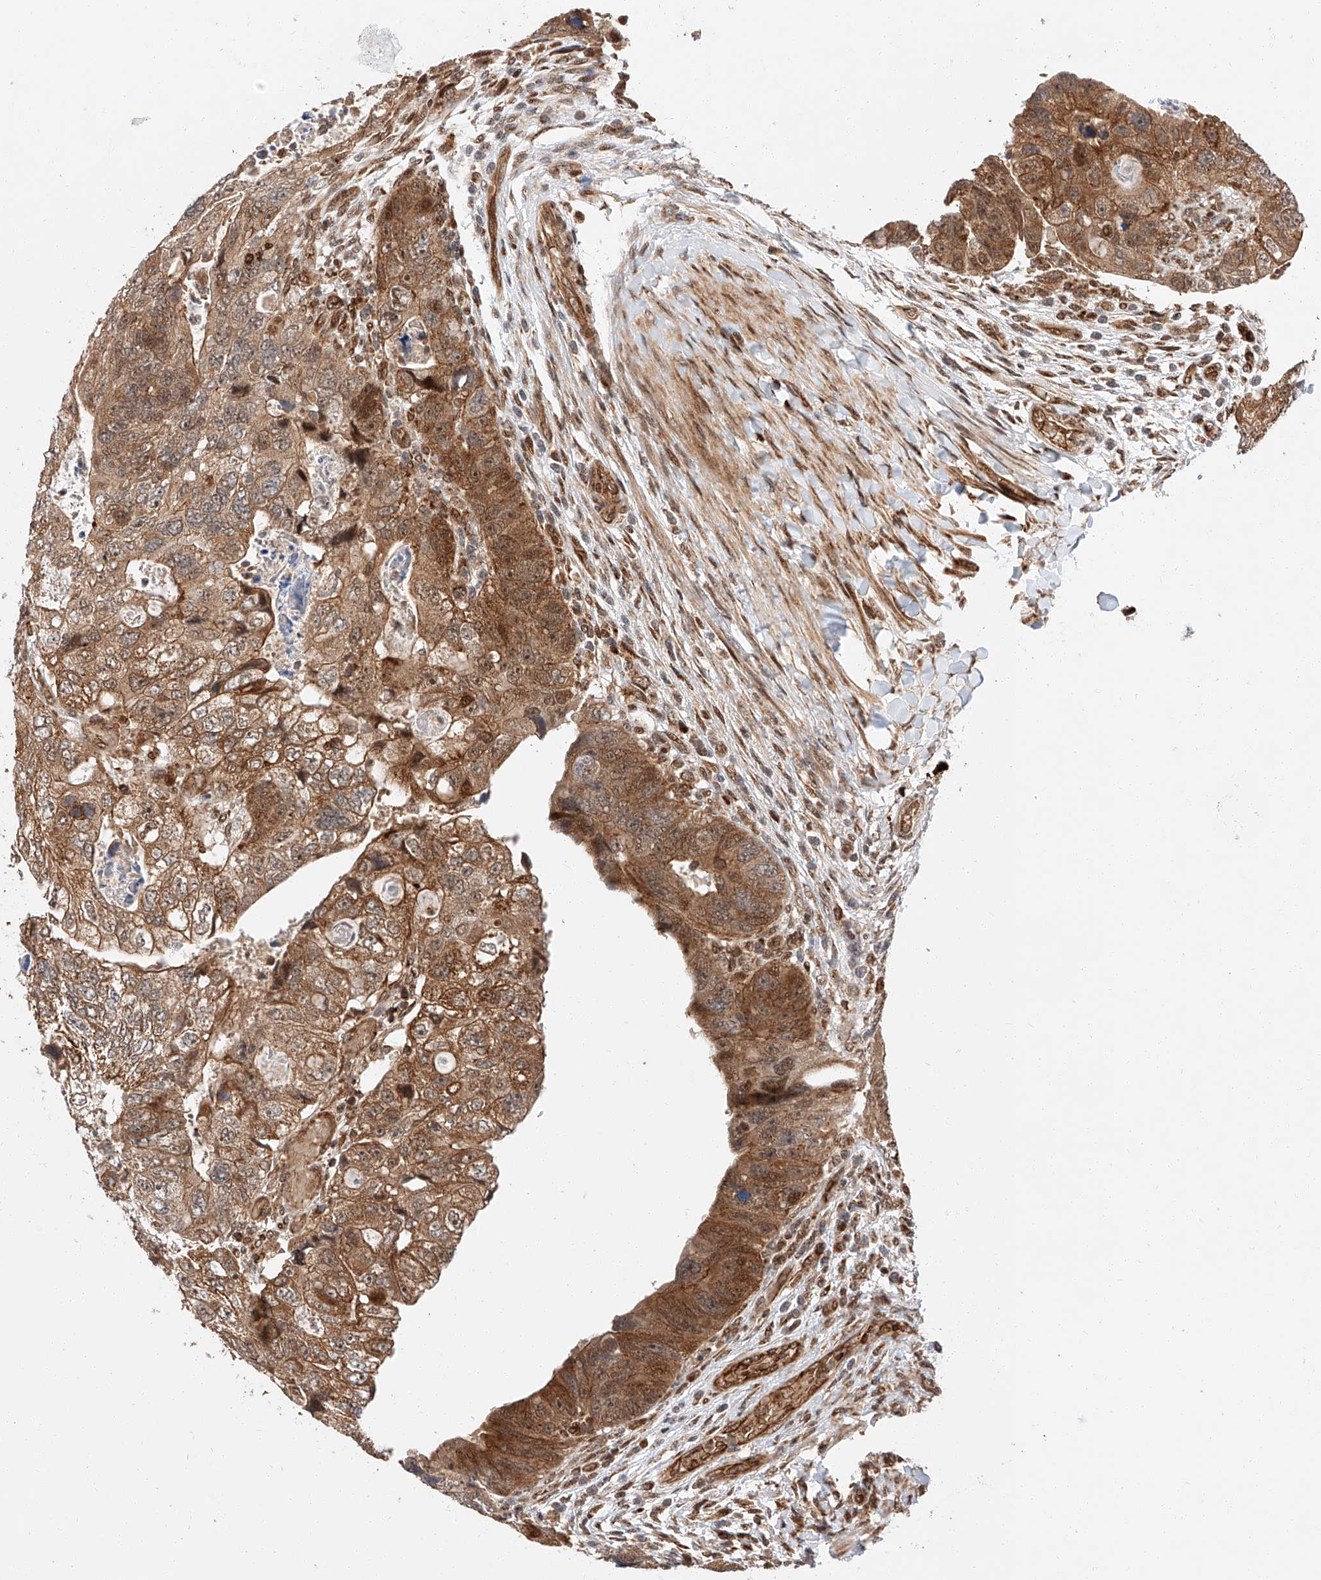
{"staining": {"intensity": "moderate", "quantity": ">75%", "location": "cytoplasmic/membranous,nuclear"}, "tissue": "colorectal cancer", "cell_type": "Tumor cells", "image_type": "cancer", "snomed": [{"axis": "morphology", "description": "Adenocarcinoma, NOS"}, {"axis": "topography", "description": "Rectum"}], "caption": "A photomicrograph of colorectal adenocarcinoma stained for a protein shows moderate cytoplasmic/membranous and nuclear brown staining in tumor cells. (DAB IHC, brown staining for protein, blue staining for nuclei).", "gene": "THTPA", "patient": {"sex": "male", "age": 59}}